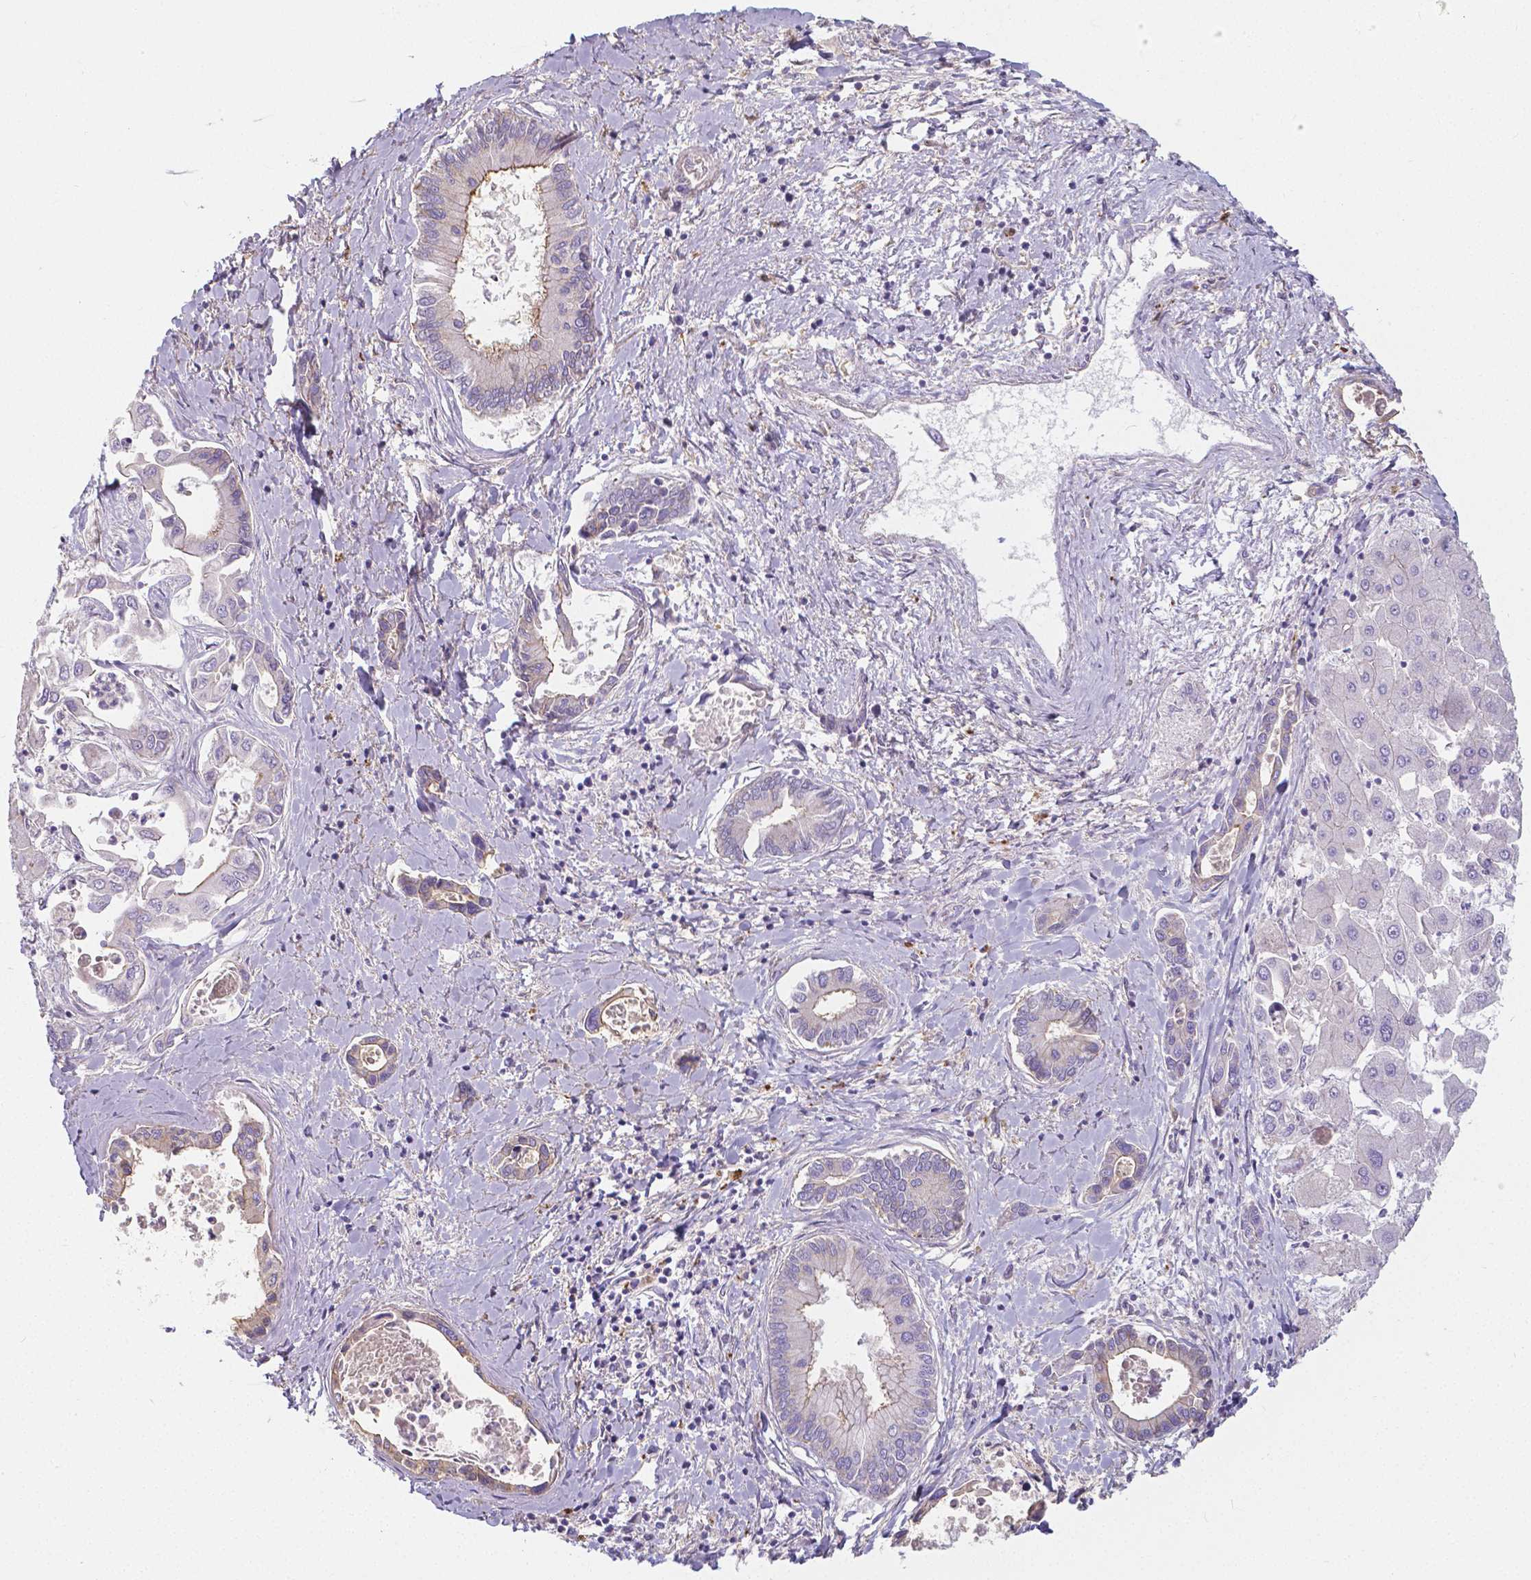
{"staining": {"intensity": "moderate", "quantity": "<25%", "location": "cytoplasmic/membranous"}, "tissue": "liver cancer", "cell_type": "Tumor cells", "image_type": "cancer", "snomed": [{"axis": "morphology", "description": "Cholangiocarcinoma"}, {"axis": "topography", "description": "Liver"}], "caption": "Brown immunohistochemical staining in liver cholangiocarcinoma shows moderate cytoplasmic/membranous positivity in approximately <25% of tumor cells.", "gene": "CRMP1", "patient": {"sex": "male", "age": 66}}